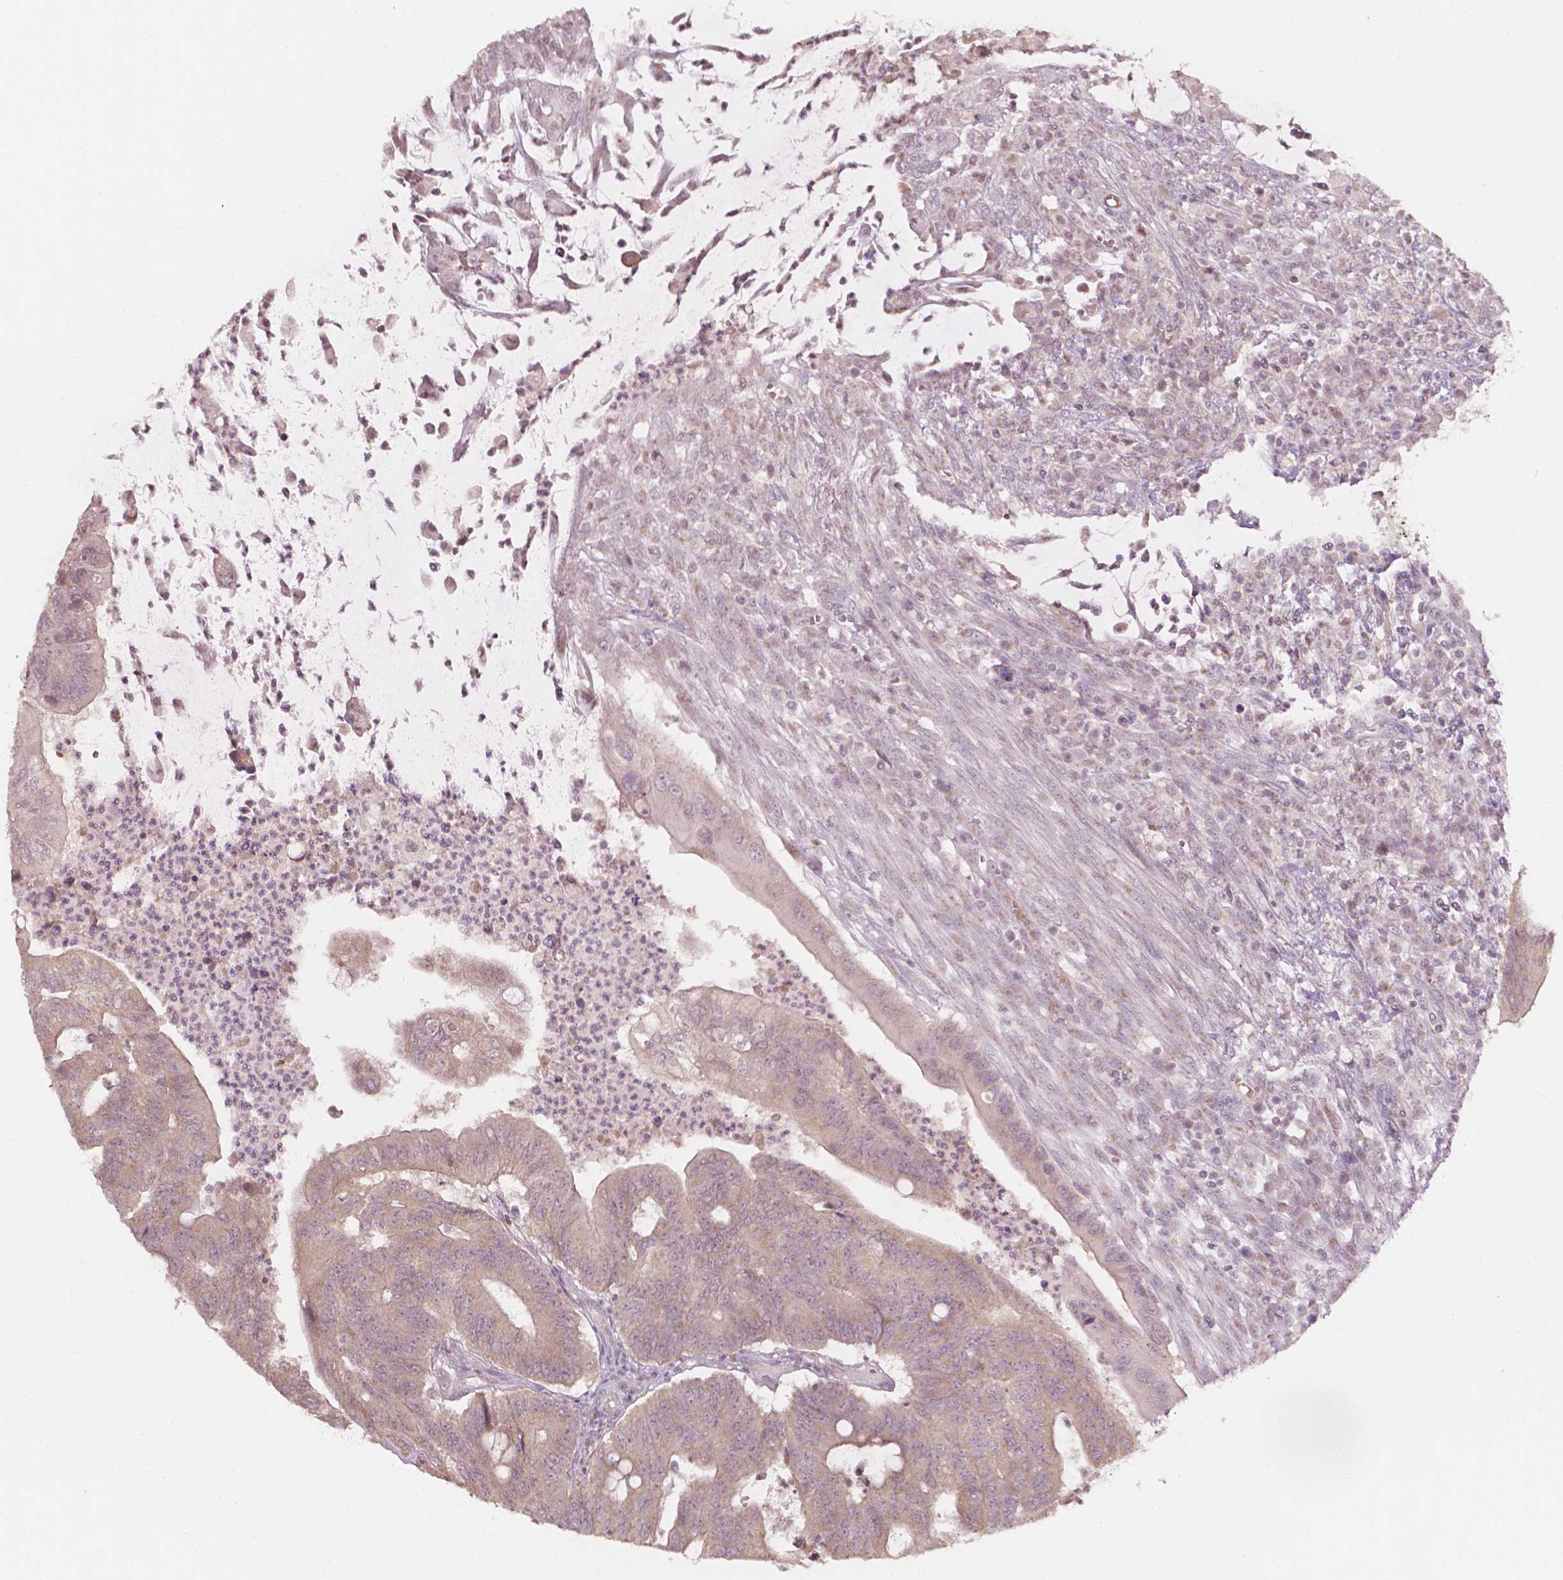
{"staining": {"intensity": "weak", "quantity": ">75%", "location": "cytoplasmic/membranous"}, "tissue": "colorectal cancer", "cell_type": "Tumor cells", "image_type": "cancer", "snomed": [{"axis": "morphology", "description": "Adenocarcinoma, NOS"}, {"axis": "topography", "description": "Colon"}], "caption": "Colorectal cancer (adenocarcinoma) stained for a protein exhibits weak cytoplasmic/membranous positivity in tumor cells.", "gene": "NOS1AP", "patient": {"sex": "male", "age": 65}}